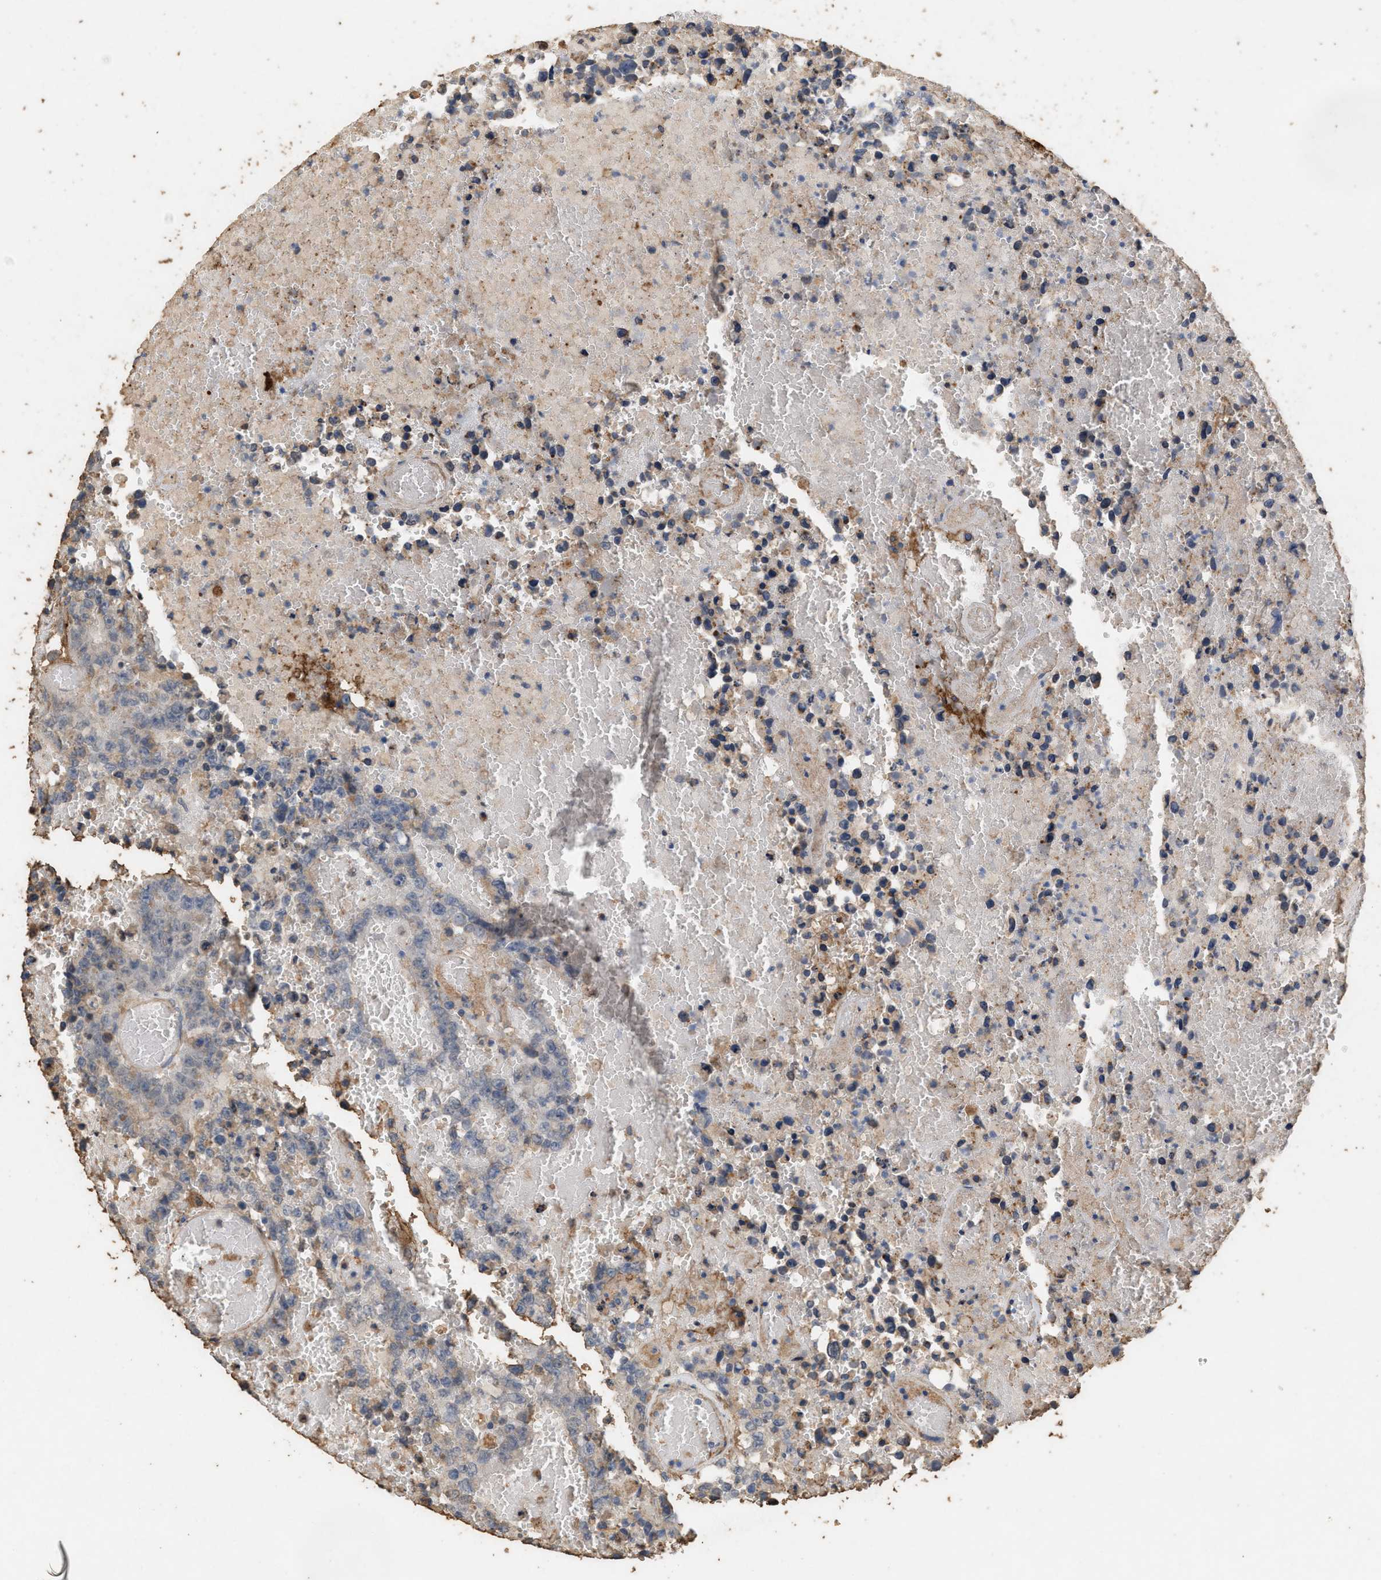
{"staining": {"intensity": "weak", "quantity": "<25%", "location": "cytoplasmic/membranous"}, "tissue": "testis cancer", "cell_type": "Tumor cells", "image_type": "cancer", "snomed": [{"axis": "morphology", "description": "Carcinoma, Embryonal, NOS"}, {"axis": "topography", "description": "Testis"}], "caption": "The micrograph reveals no staining of tumor cells in testis cancer.", "gene": "DCAF7", "patient": {"sex": "male", "age": 25}}